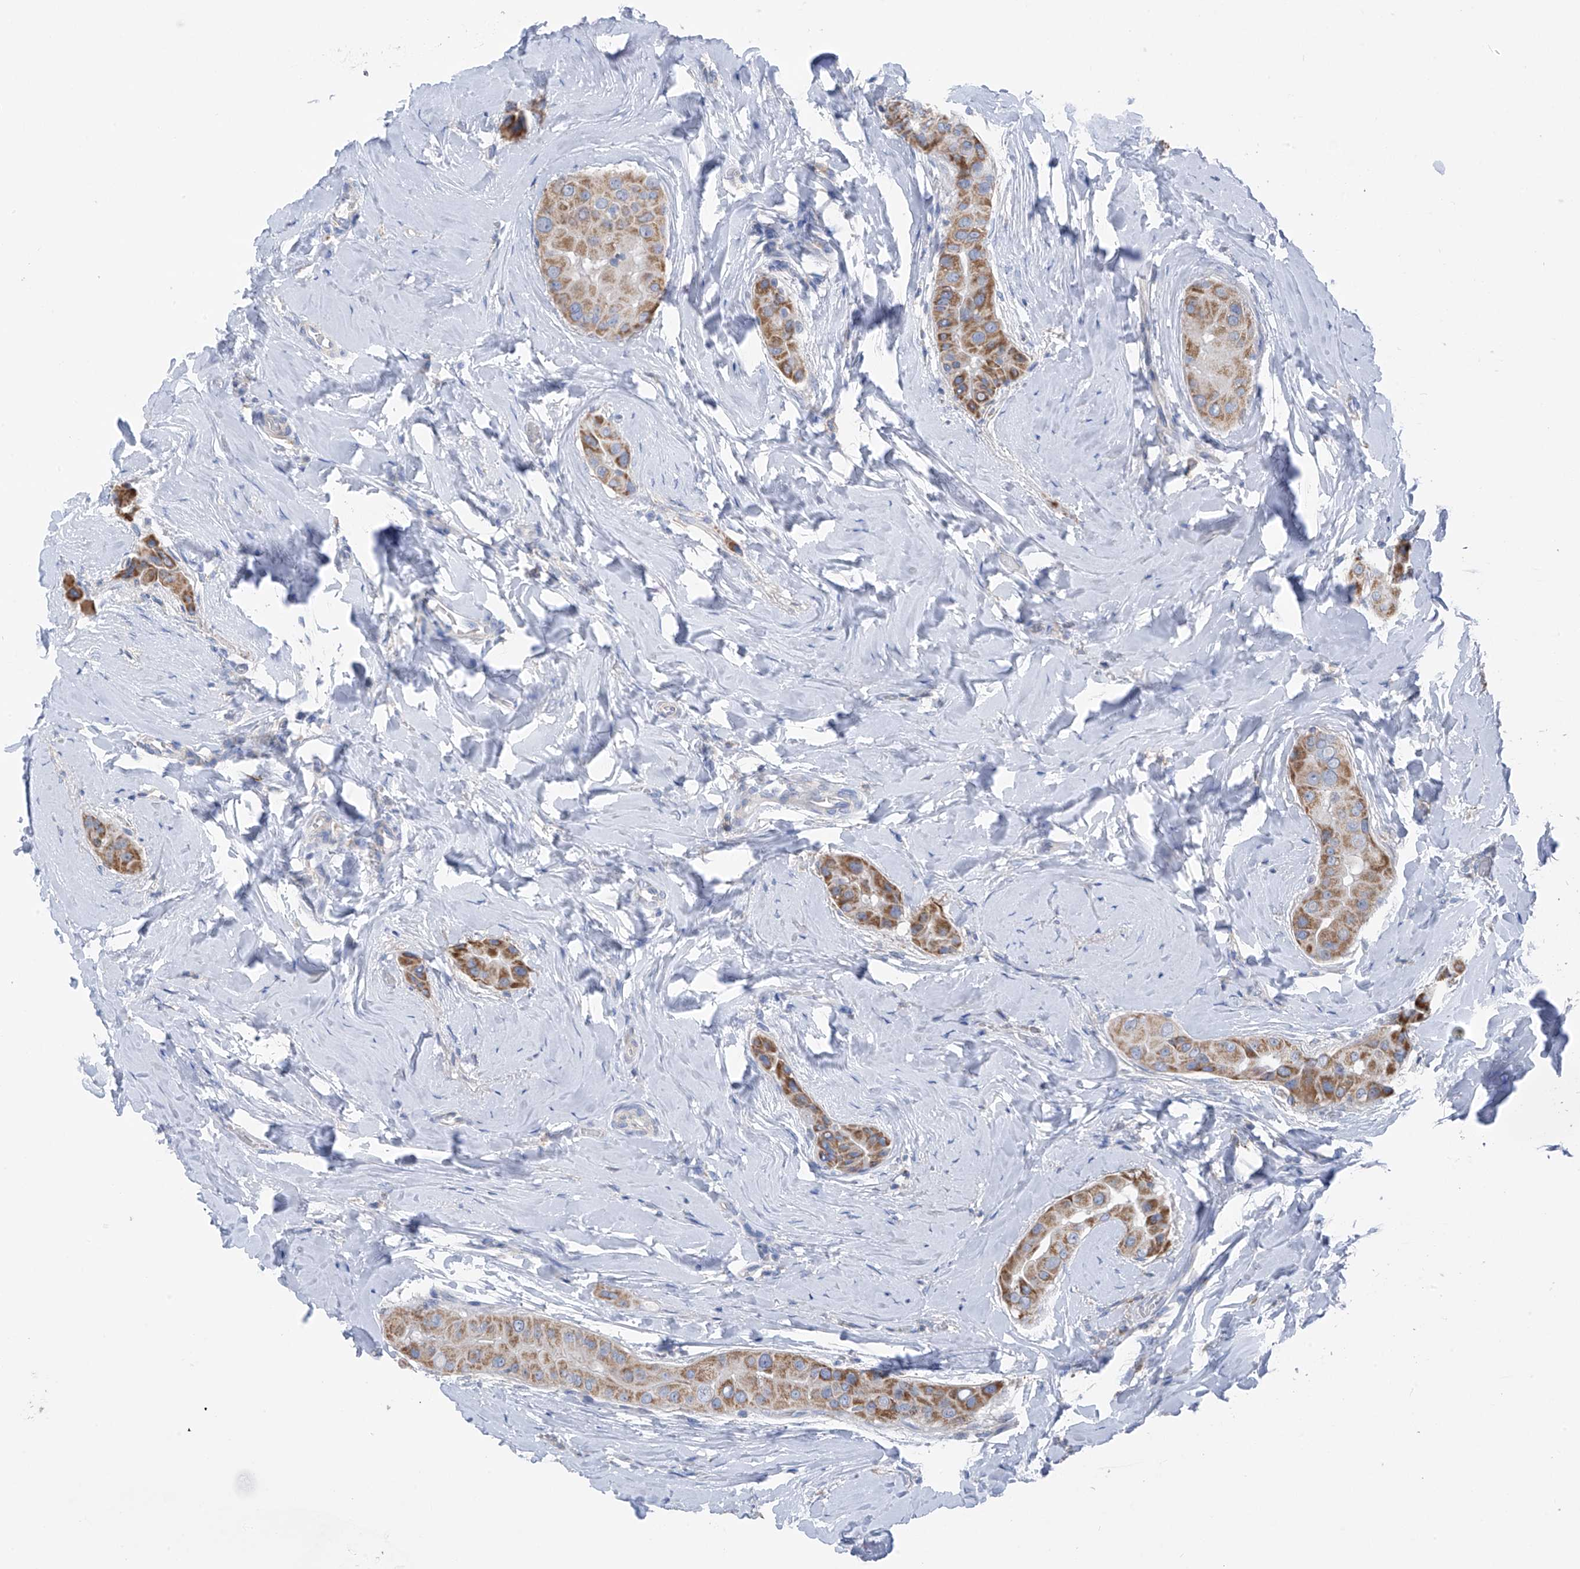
{"staining": {"intensity": "moderate", "quantity": ">75%", "location": "cytoplasmic/membranous"}, "tissue": "thyroid cancer", "cell_type": "Tumor cells", "image_type": "cancer", "snomed": [{"axis": "morphology", "description": "Papillary adenocarcinoma, NOS"}, {"axis": "topography", "description": "Thyroid gland"}], "caption": "The image reveals staining of thyroid cancer, revealing moderate cytoplasmic/membranous protein expression (brown color) within tumor cells.", "gene": "SYN3", "patient": {"sex": "male", "age": 33}}